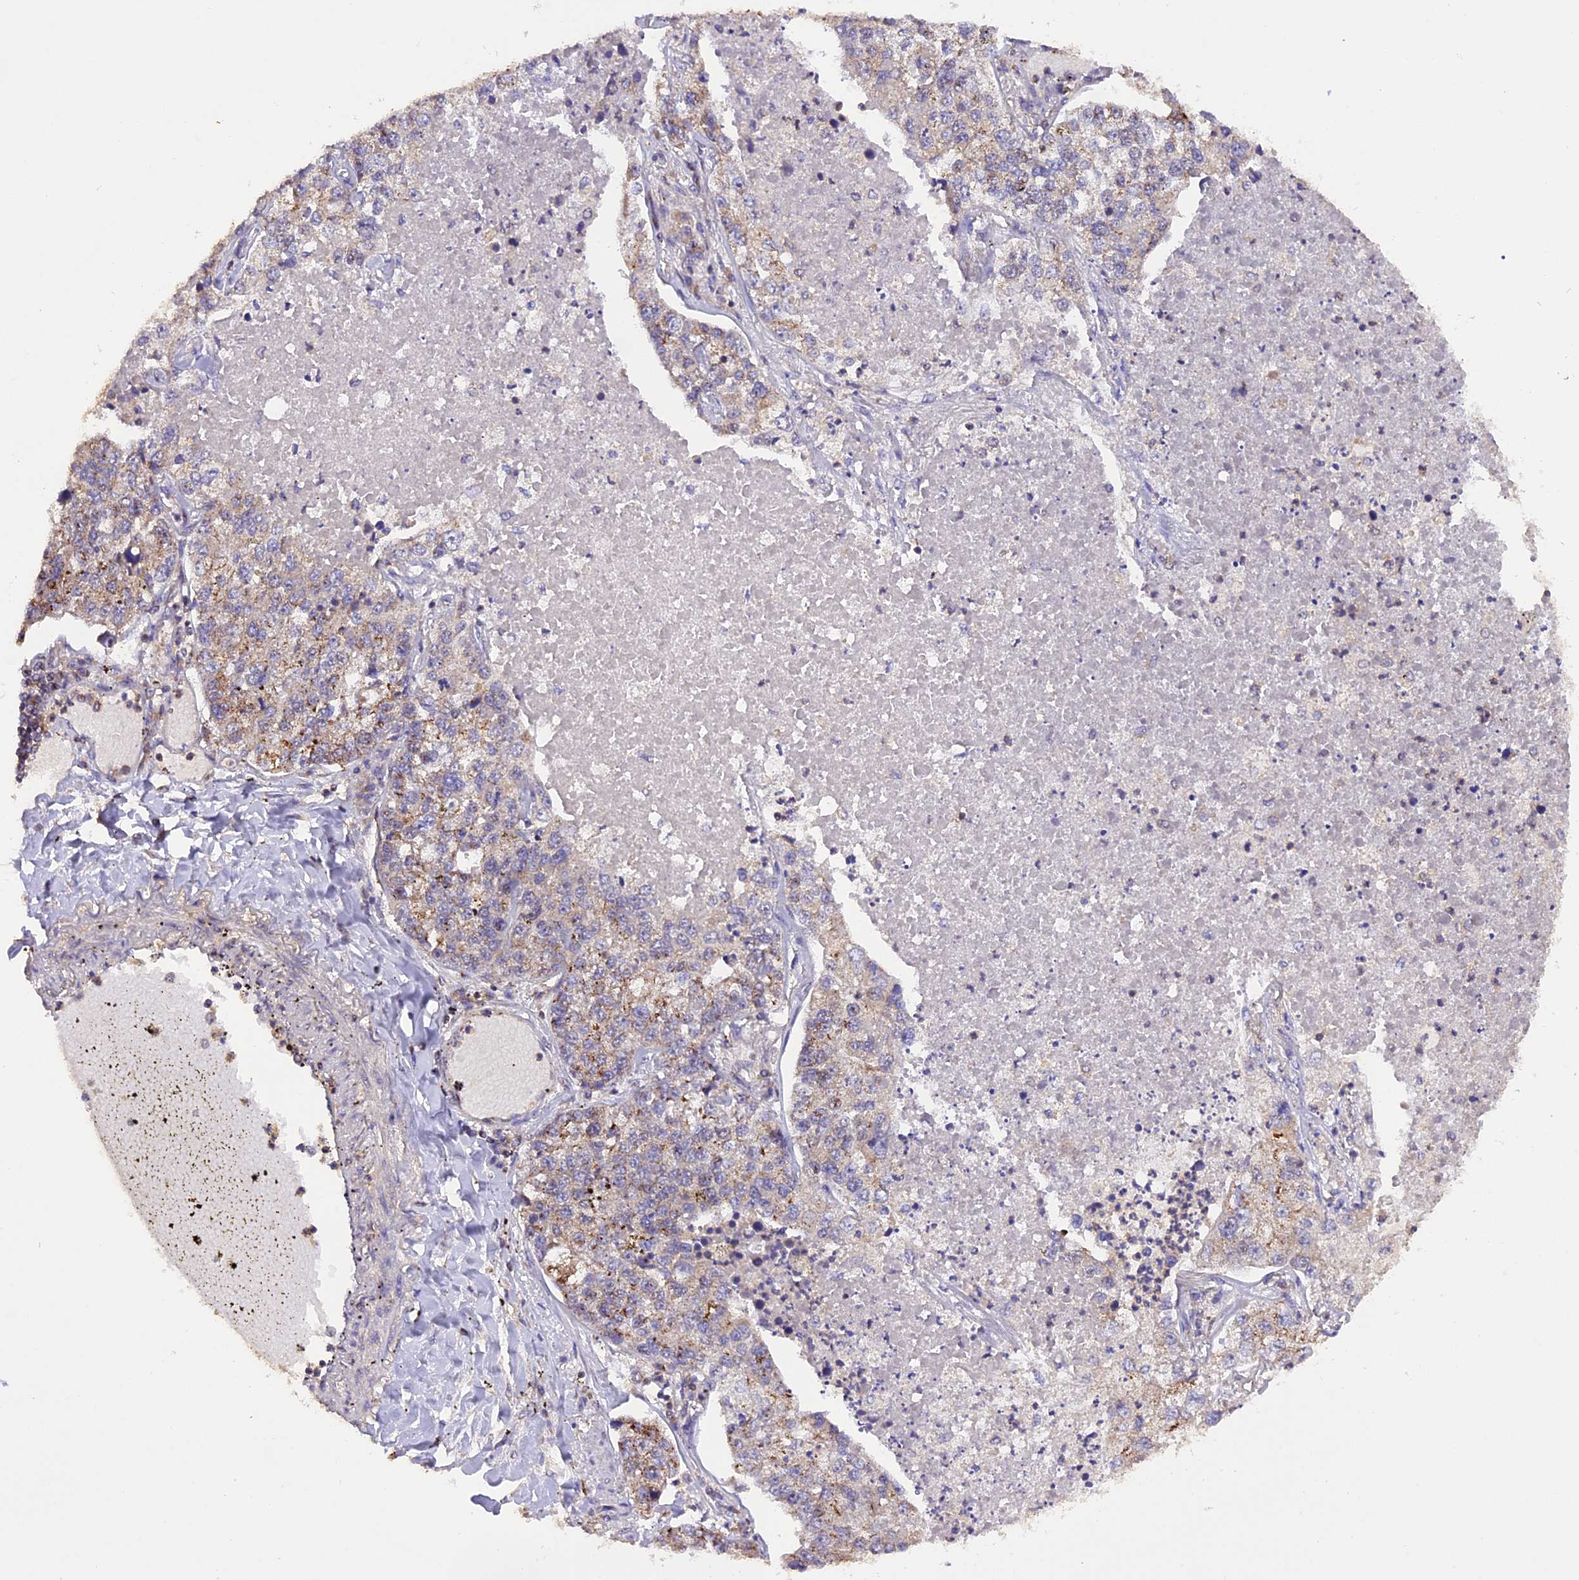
{"staining": {"intensity": "moderate", "quantity": "<25%", "location": "cytoplasmic/membranous"}, "tissue": "lung cancer", "cell_type": "Tumor cells", "image_type": "cancer", "snomed": [{"axis": "morphology", "description": "Adenocarcinoma, NOS"}, {"axis": "topography", "description": "Lung"}], "caption": "Lung cancer (adenocarcinoma) was stained to show a protein in brown. There is low levels of moderate cytoplasmic/membranous expression in about <25% of tumor cells.", "gene": "PEX3", "patient": {"sex": "male", "age": 49}}